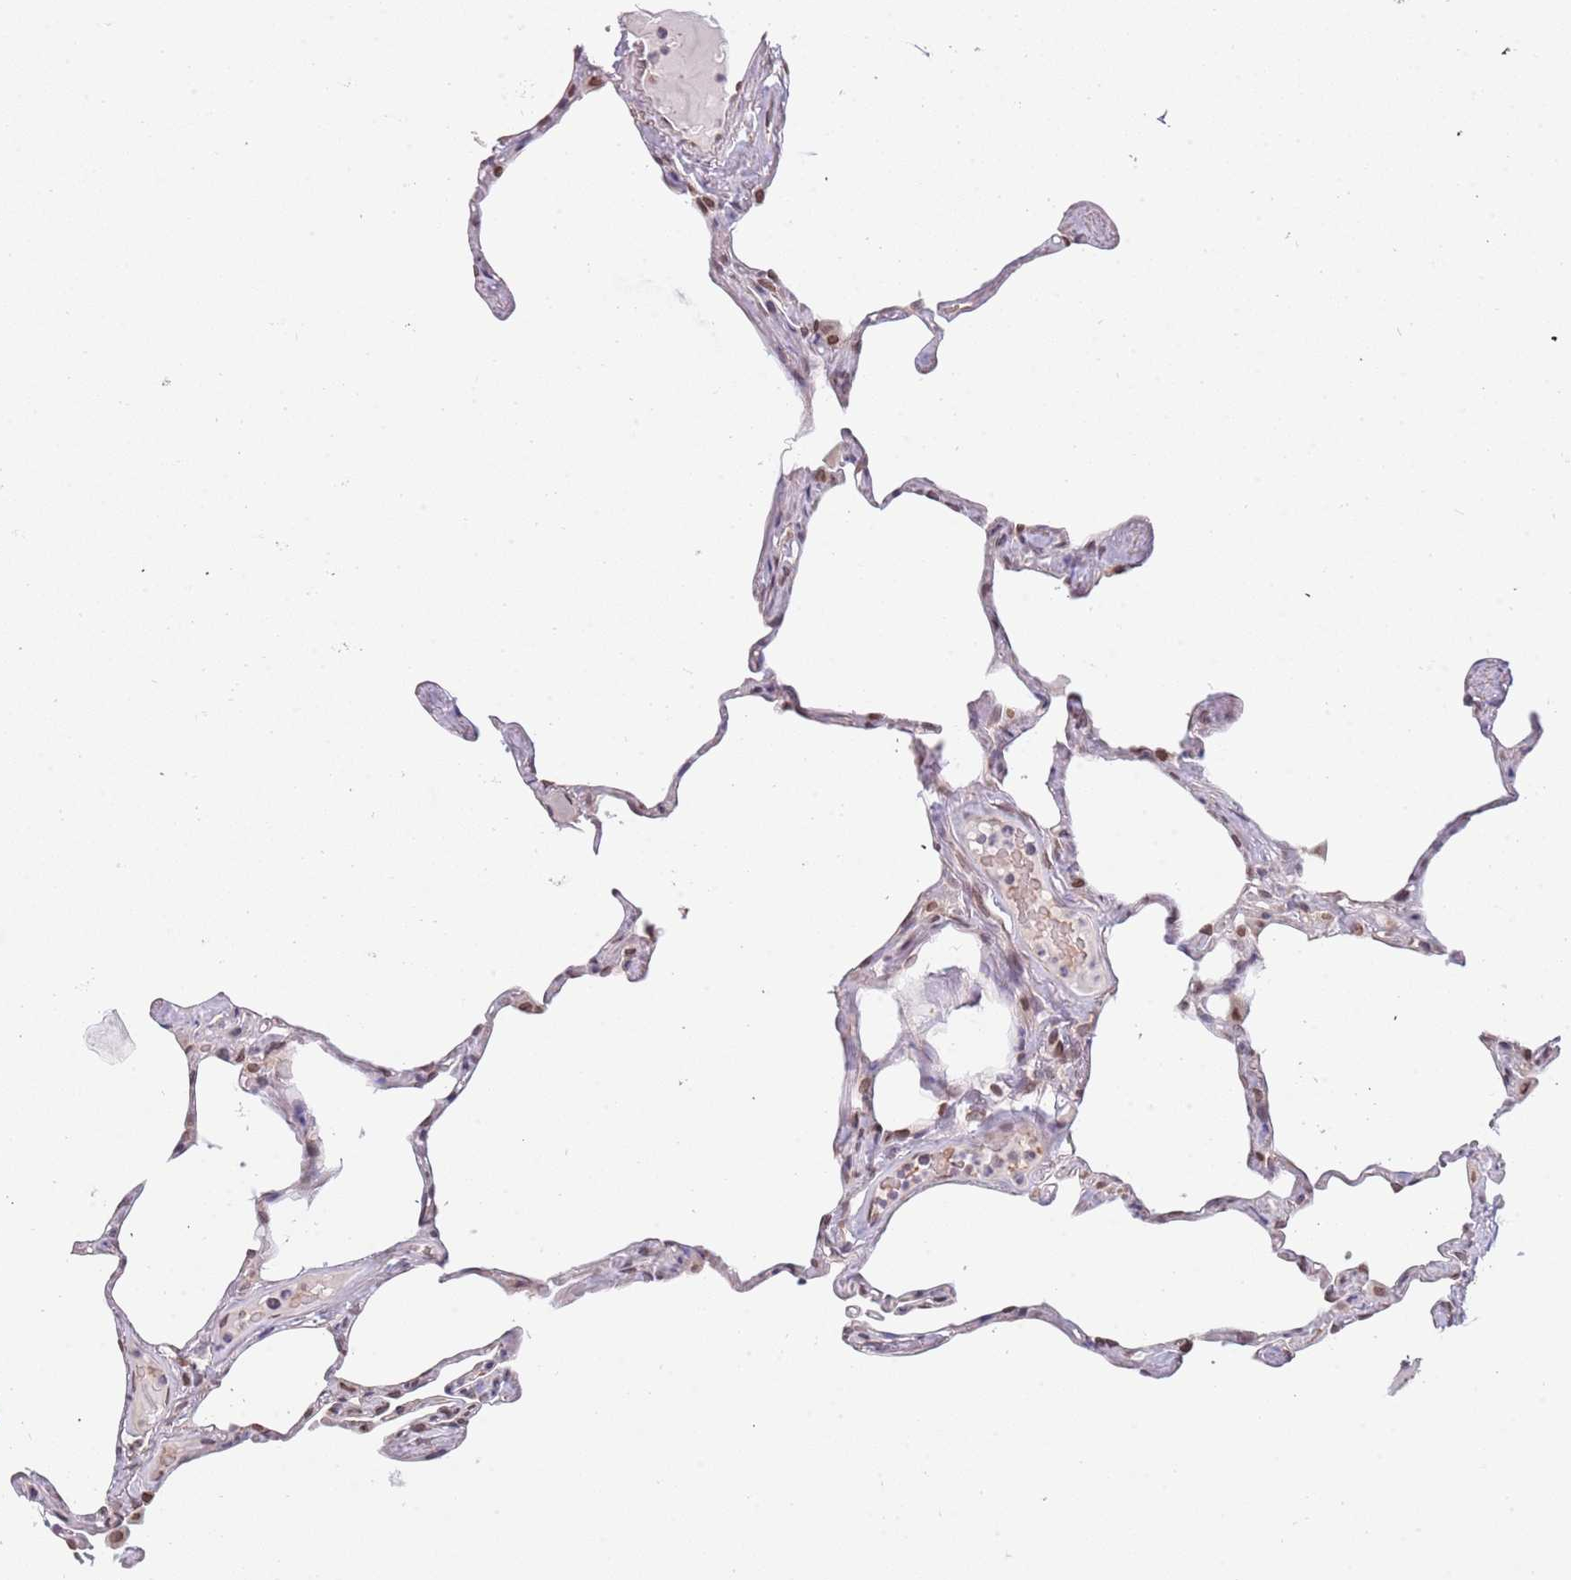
{"staining": {"intensity": "moderate", "quantity": "<25%", "location": "nuclear"}, "tissue": "lung", "cell_type": "Alveolar cells", "image_type": "normal", "snomed": [{"axis": "morphology", "description": "Normal tissue, NOS"}, {"axis": "topography", "description": "Lung"}], "caption": "Immunohistochemical staining of unremarkable lung exhibits low levels of moderate nuclear positivity in about <25% of alveolar cells. (brown staining indicates protein expression, while blue staining denotes nuclei).", "gene": "KLHDC2", "patient": {"sex": "male", "age": 65}}